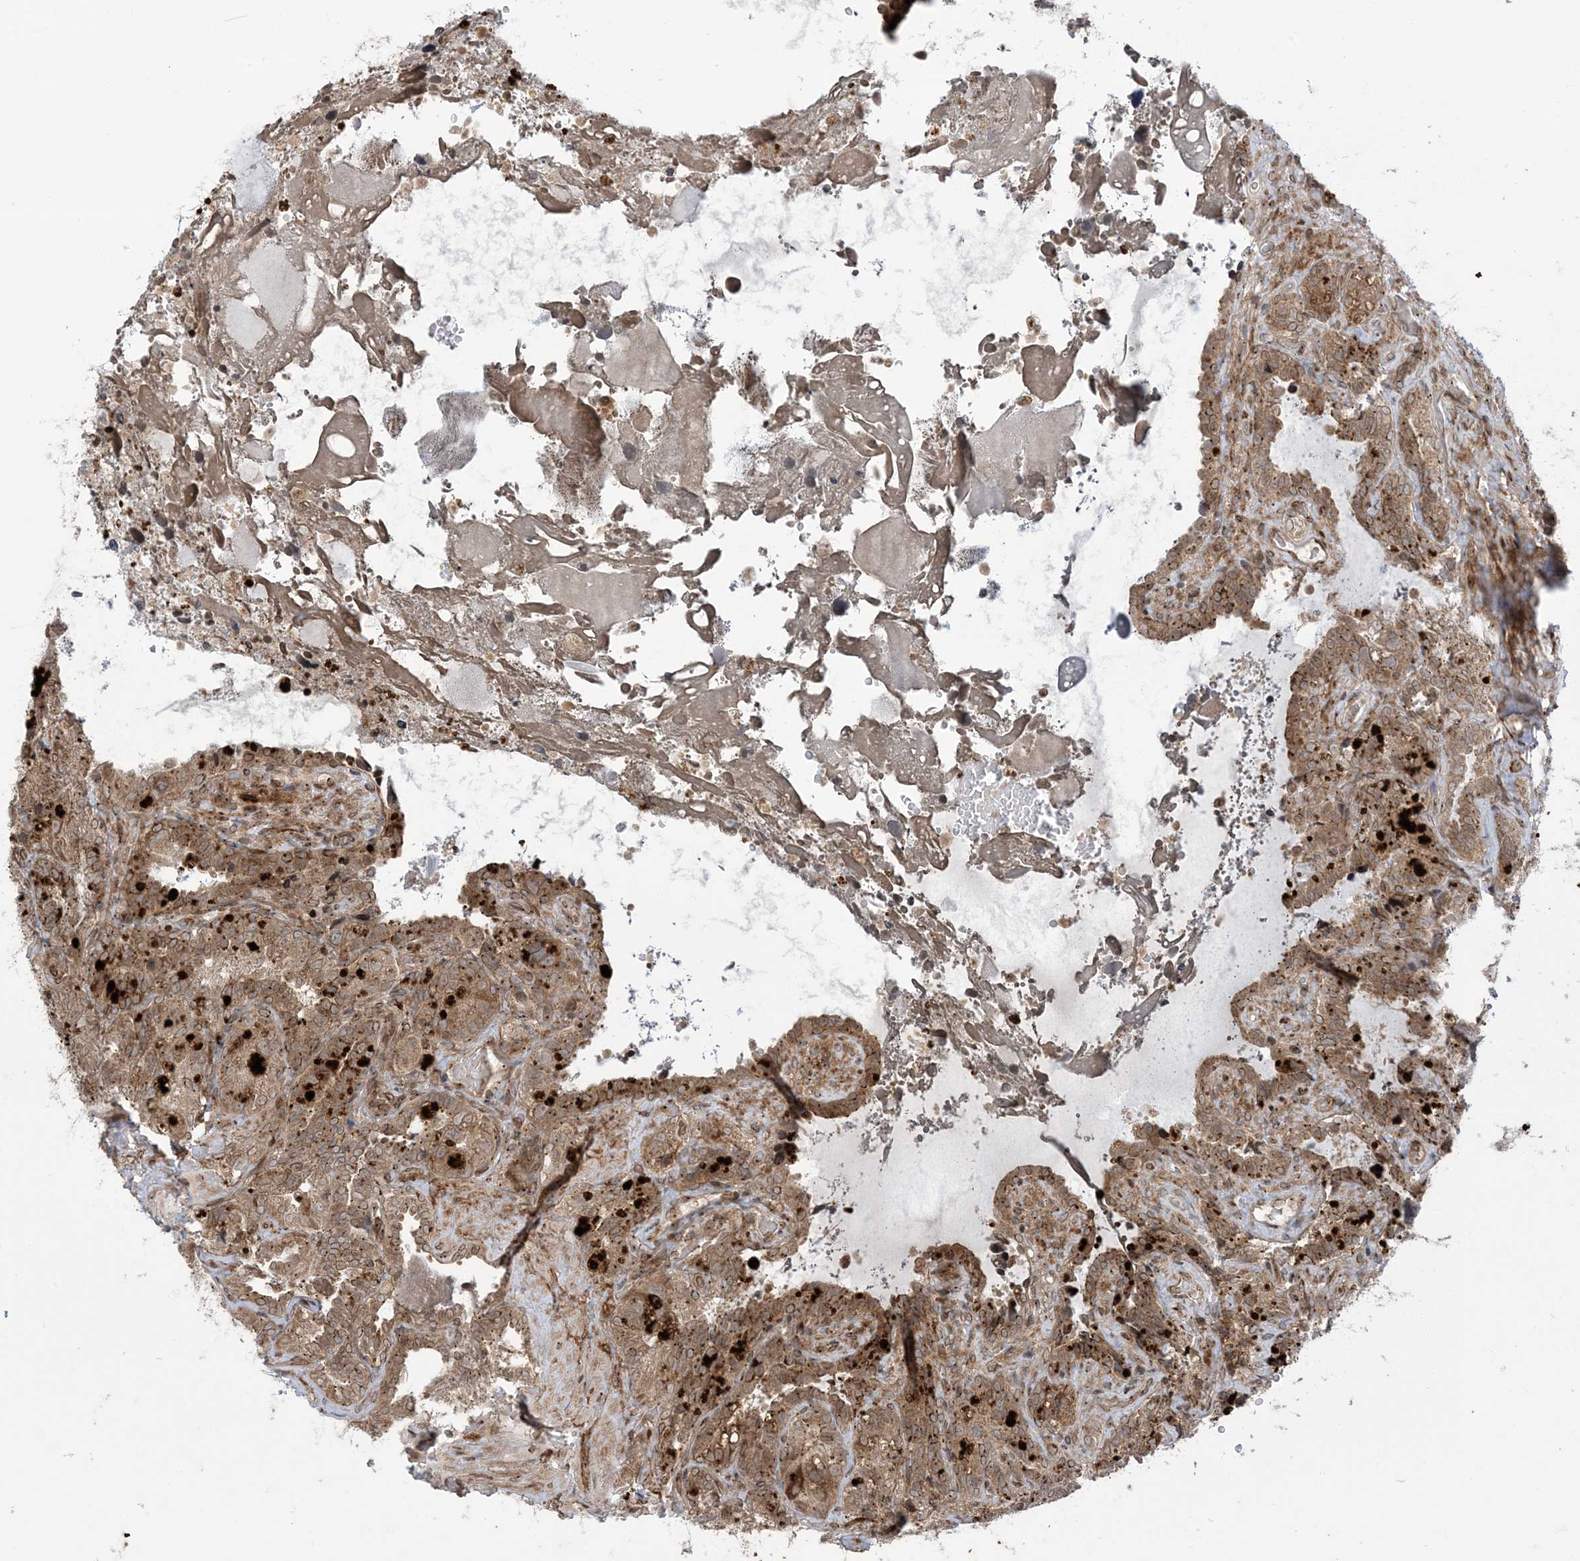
{"staining": {"intensity": "strong", "quantity": ">75%", "location": "cytoplasmic/membranous"}, "tissue": "seminal vesicle", "cell_type": "Glandular cells", "image_type": "normal", "snomed": [{"axis": "morphology", "description": "Normal tissue, NOS"}, {"axis": "topography", "description": "Seminal veicle"}, {"axis": "topography", "description": "Peripheral nerve tissue"}], "caption": "Protein staining by immunohistochemistry (IHC) exhibits strong cytoplasmic/membranous staining in about >75% of glandular cells in benign seminal vesicle.", "gene": "CASP4", "patient": {"sex": "male", "age": 67}}